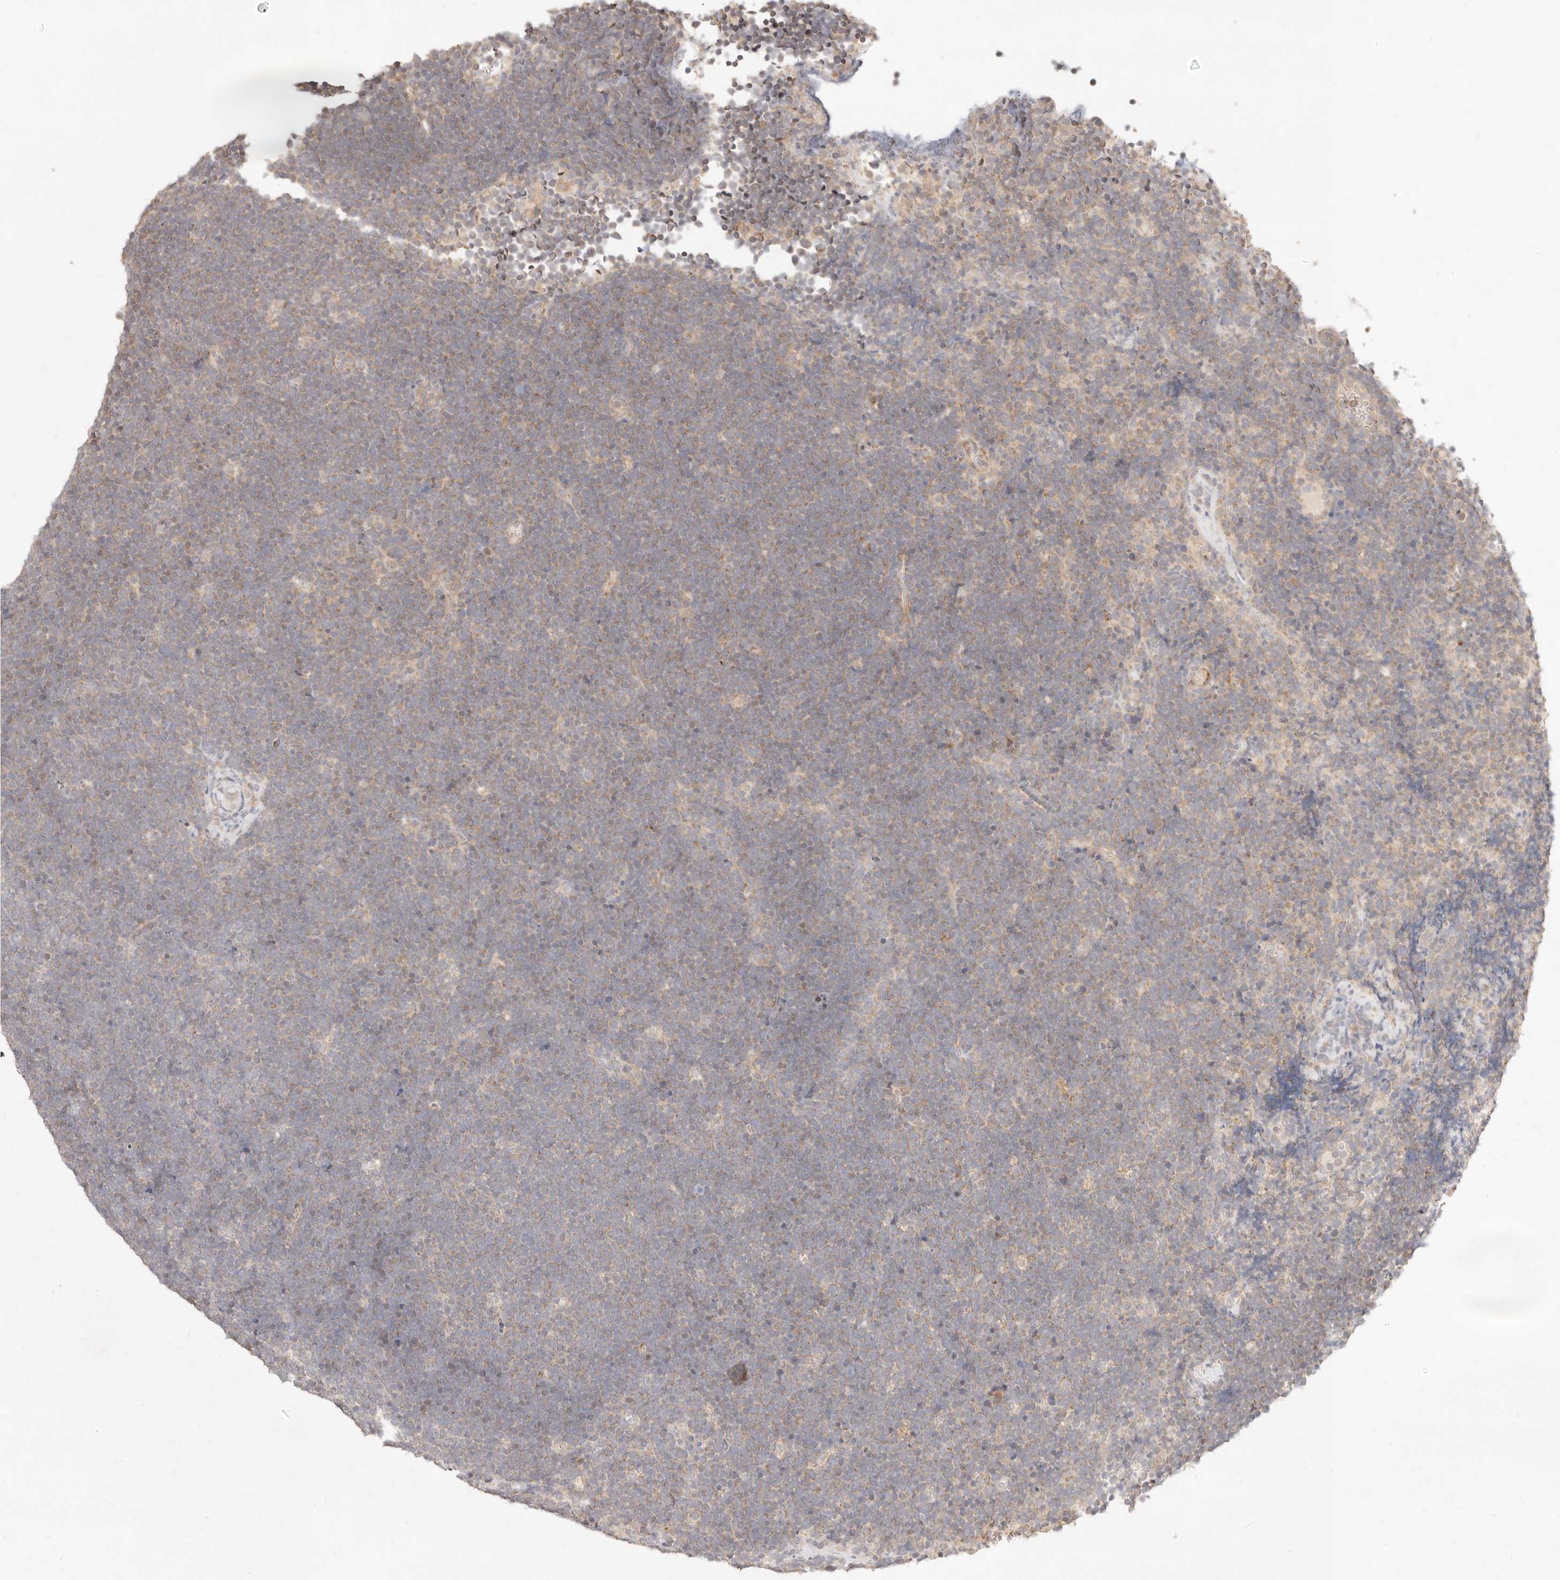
{"staining": {"intensity": "weak", "quantity": "<25%", "location": "cytoplasmic/membranous"}, "tissue": "lymphoma", "cell_type": "Tumor cells", "image_type": "cancer", "snomed": [{"axis": "morphology", "description": "Malignant lymphoma, non-Hodgkin's type, High grade"}, {"axis": "topography", "description": "Lymph node"}], "caption": "Tumor cells show no significant protein expression in malignant lymphoma, non-Hodgkin's type (high-grade).", "gene": "RUBCNL", "patient": {"sex": "male", "age": 13}}